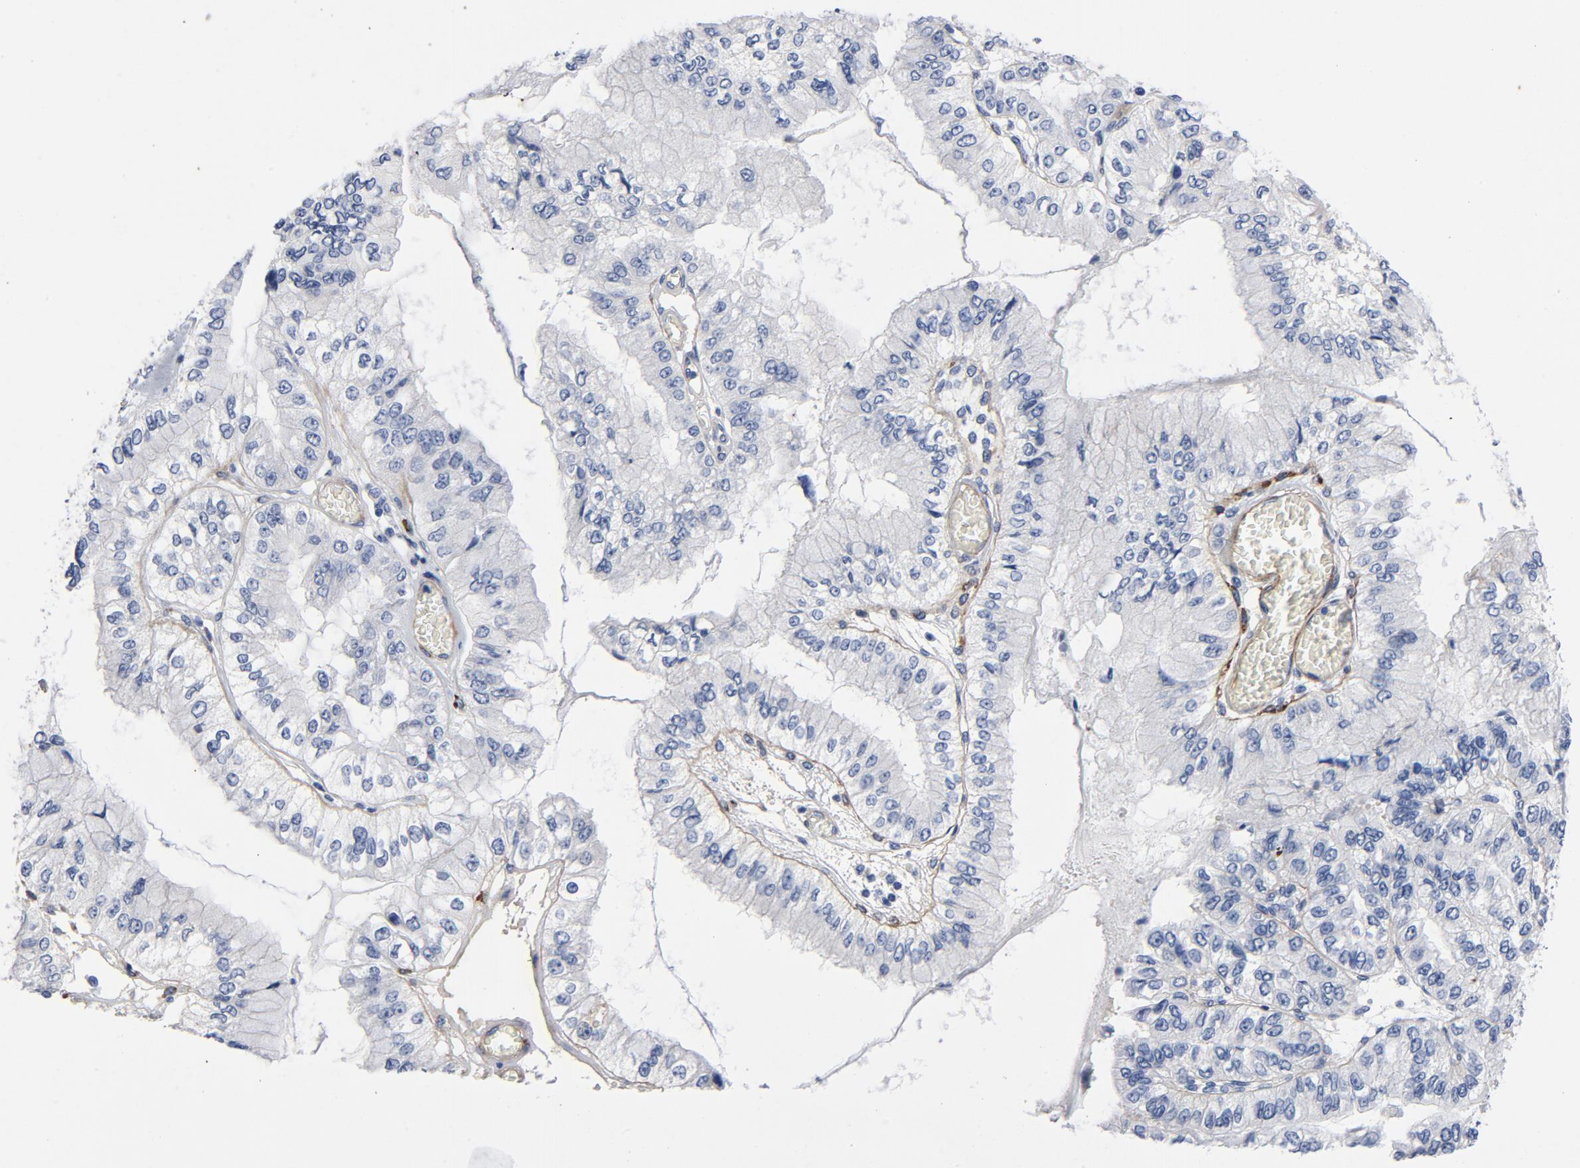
{"staining": {"intensity": "negative", "quantity": "none", "location": "none"}, "tissue": "liver cancer", "cell_type": "Tumor cells", "image_type": "cancer", "snomed": [{"axis": "morphology", "description": "Cholangiocarcinoma"}, {"axis": "topography", "description": "Liver"}], "caption": "This histopathology image is of liver cholangiocarcinoma stained with immunohistochemistry (IHC) to label a protein in brown with the nuclei are counter-stained blue. There is no positivity in tumor cells. (DAB (3,3'-diaminobenzidine) IHC visualized using brightfield microscopy, high magnification).", "gene": "LAMC1", "patient": {"sex": "female", "age": 79}}